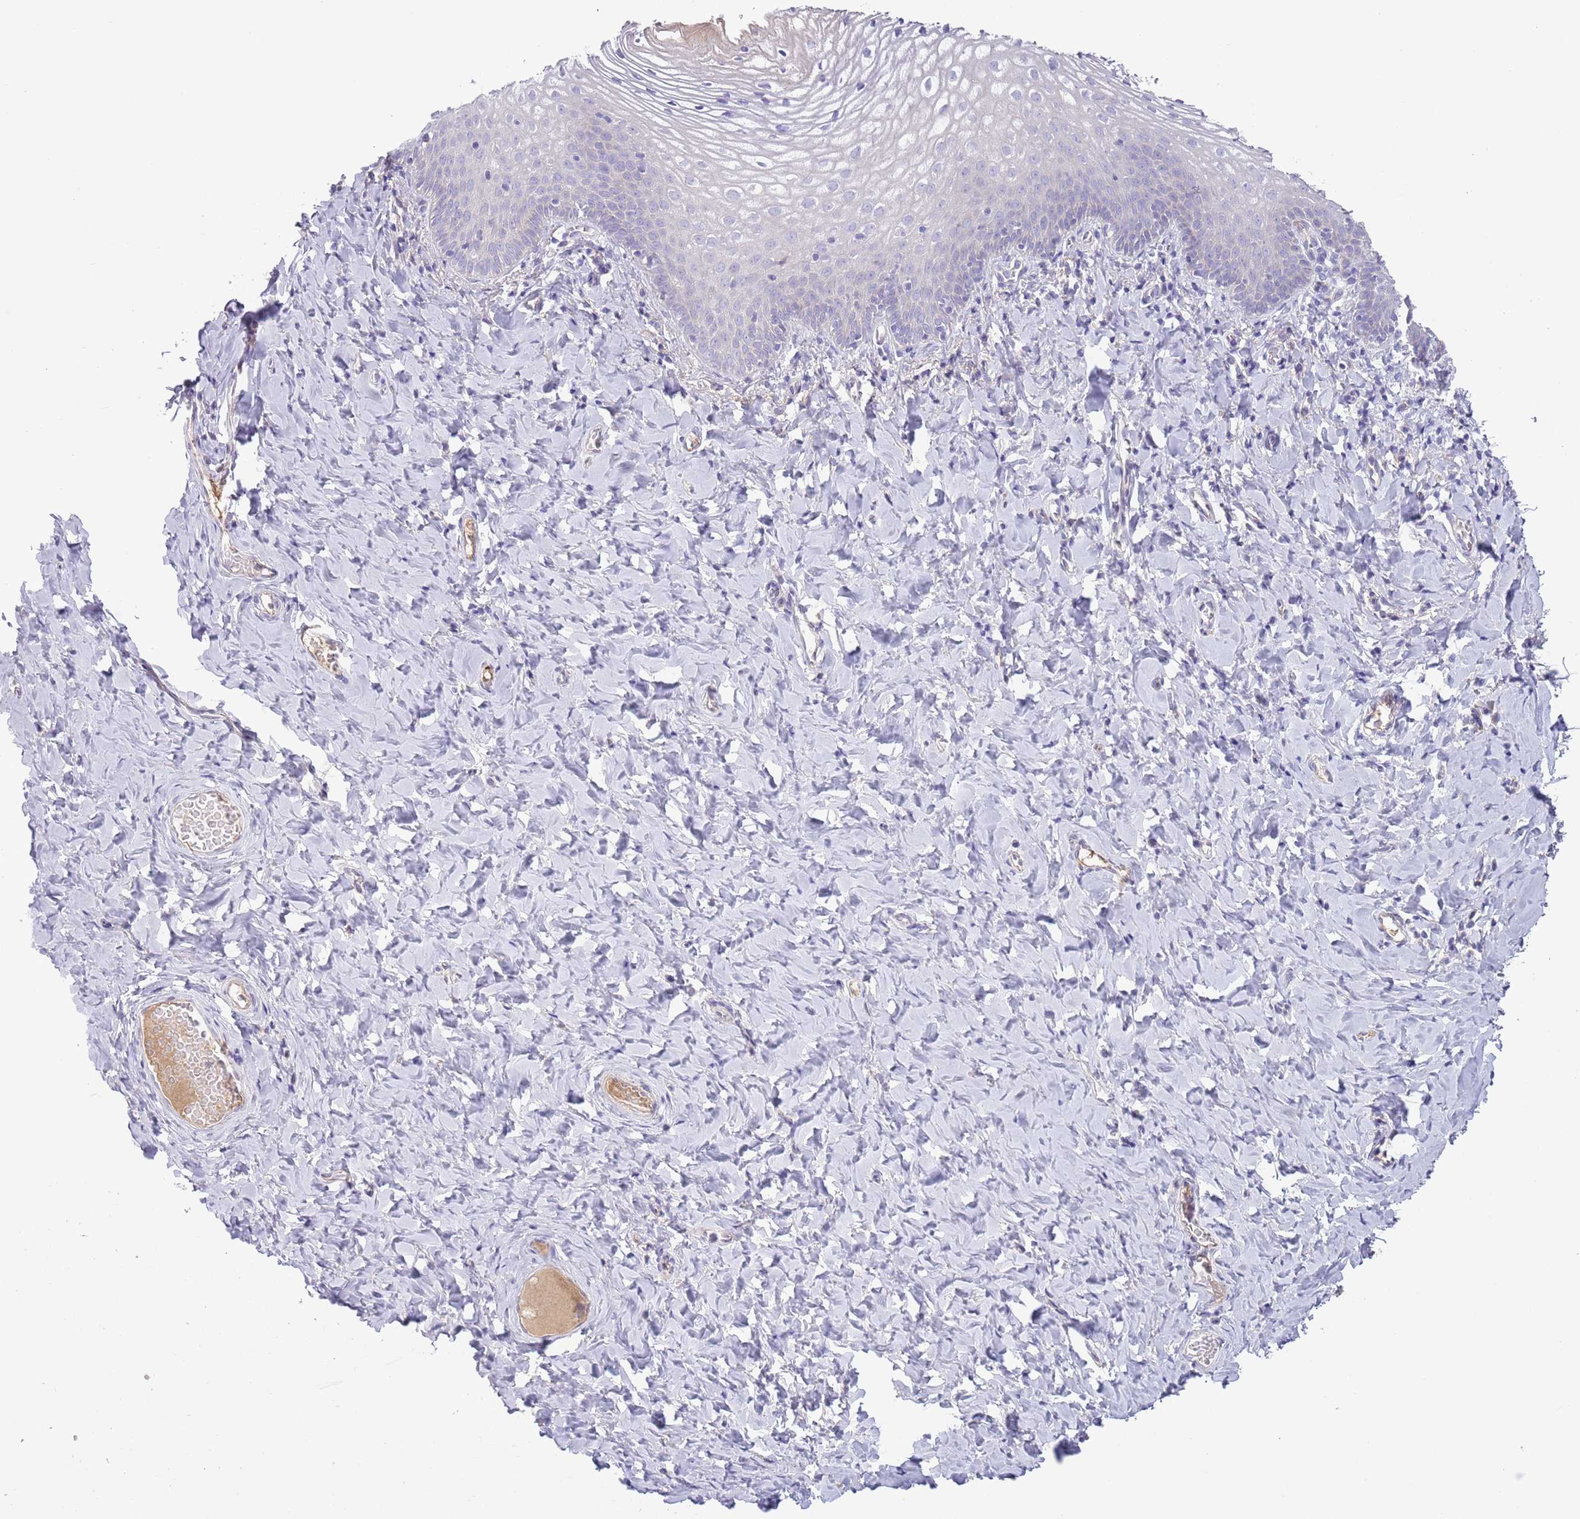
{"staining": {"intensity": "negative", "quantity": "none", "location": "none"}, "tissue": "vagina", "cell_type": "Squamous epithelial cells", "image_type": "normal", "snomed": [{"axis": "morphology", "description": "Normal tissue, NOS"}, {"axis": "topography", "description": "Vagina"}], "caption": "A high-resolution image shows immunohistochemistry staining of benign vagina, which shows no significant positivity in squamous epithelial cells.", "gene": "CFH", "patient": {"sex": "female", "age": 60}}